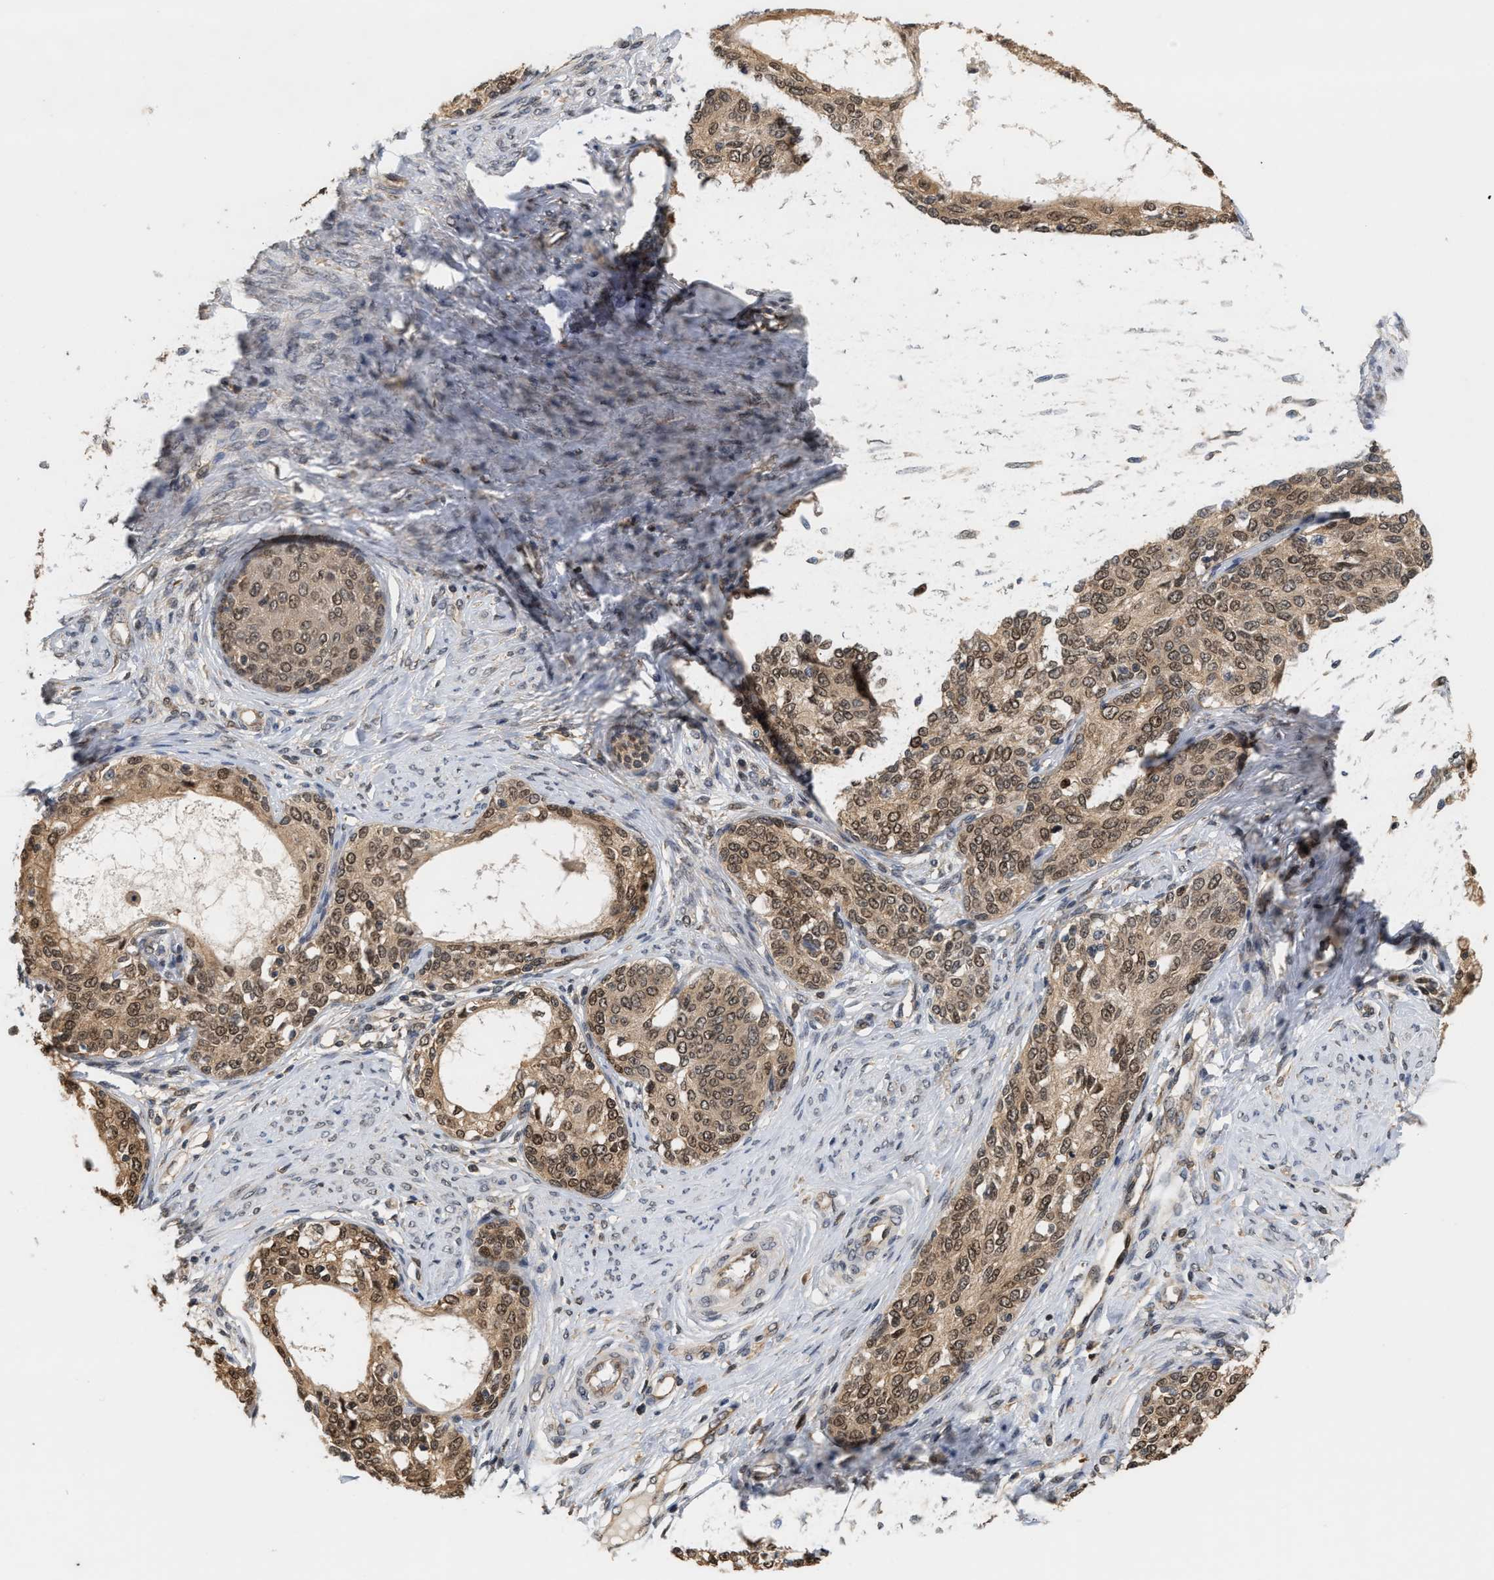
{"staining": {"intensity": "moderate", "quantity": ">75%", "location": "cytoplasmic/membranous,nuclear"}, "tissue": "cervical cancer", "cell_type": "Tumor cells", "image_type": "cancer", "snomed": [{"axis": "morphology", "description": "Squamous cell carcinoma, NOS"}, {"axis": "morphology", "description": "Adenocarcinoma, NOS"}, {"axis": "topography", "description": "Cervix"}], "caption": "A high-resolution micrograph shows IHC staining of adenocarcinoma (cervical), which reveals moderate cytoplasmic/membranous and nuclear positivity in approximately >75% of tumor cells. The staining was performed using DAB (3,3'-diaminobenzidine) to visualize the protein expression in brown, while the nuclei were stained in blue with hematoxylin (Magnification: 20x).", "gene": "ABHD5", "patient": {"sex": "female", "age": 52}}